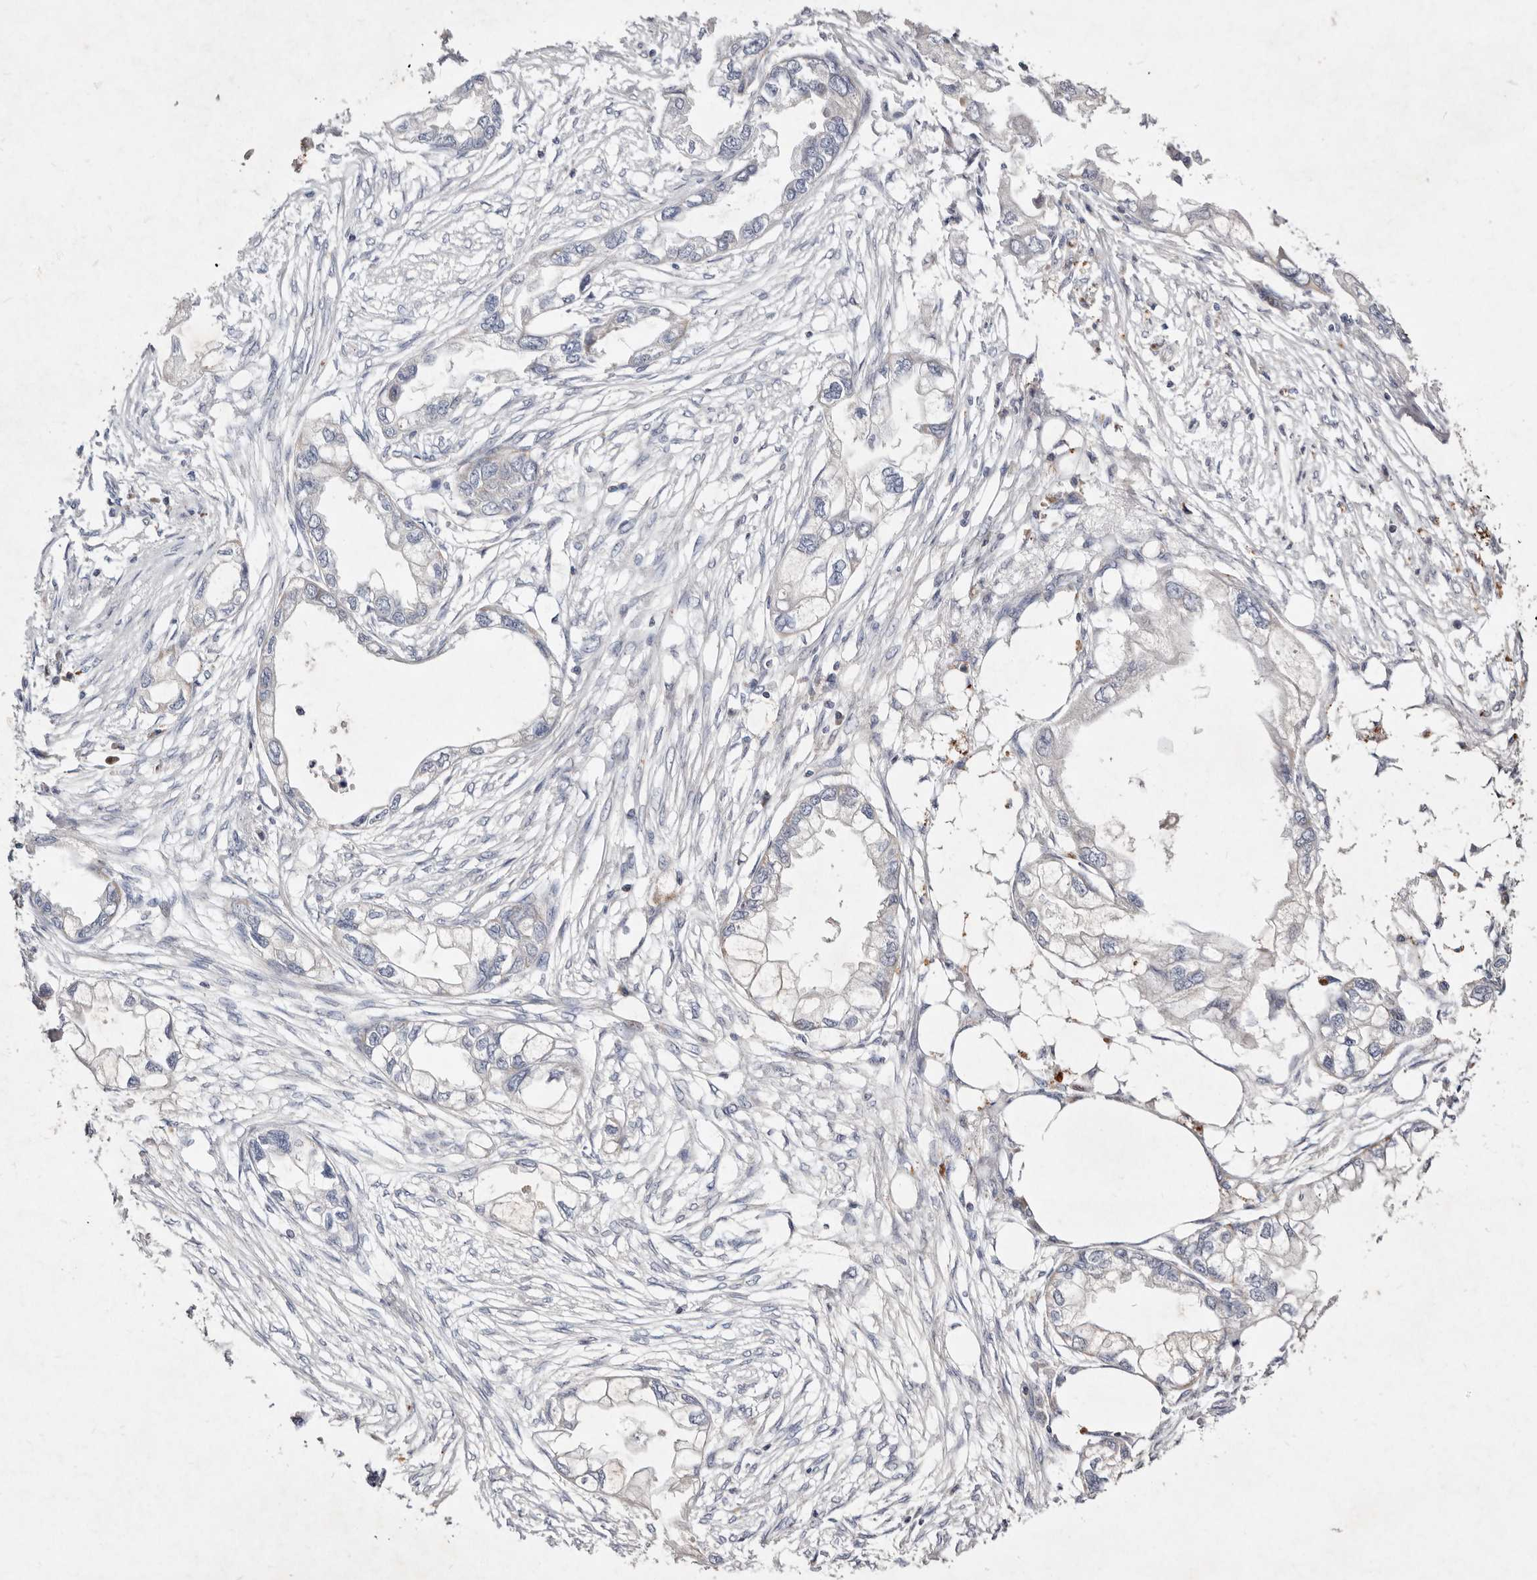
{"staining": {"intensity": "negative", "quantity": "none", "location": "none"}, "tissue": "endometrial cancer", "cell_type": "Tumor cells", "image_type": "cancer", "snomed": [{"axis": "morphology", "description": "Adenocarcinoma, NOS"}, {"axis": "morphology", "description": "Adenocarcinoma, metastatic, NOS"}, {"axis": "topography", "description": "Adipose tissue"}, {"axis": "topography", "description": "Endometrium"}], "caption": "This is an immunohistochemistry photomicrograph of adenocarcinoma (endometrial). There is no expression in tumor cells.", "gene": "SLC25A20", "patient": {"sex": "female", "age": 67}}